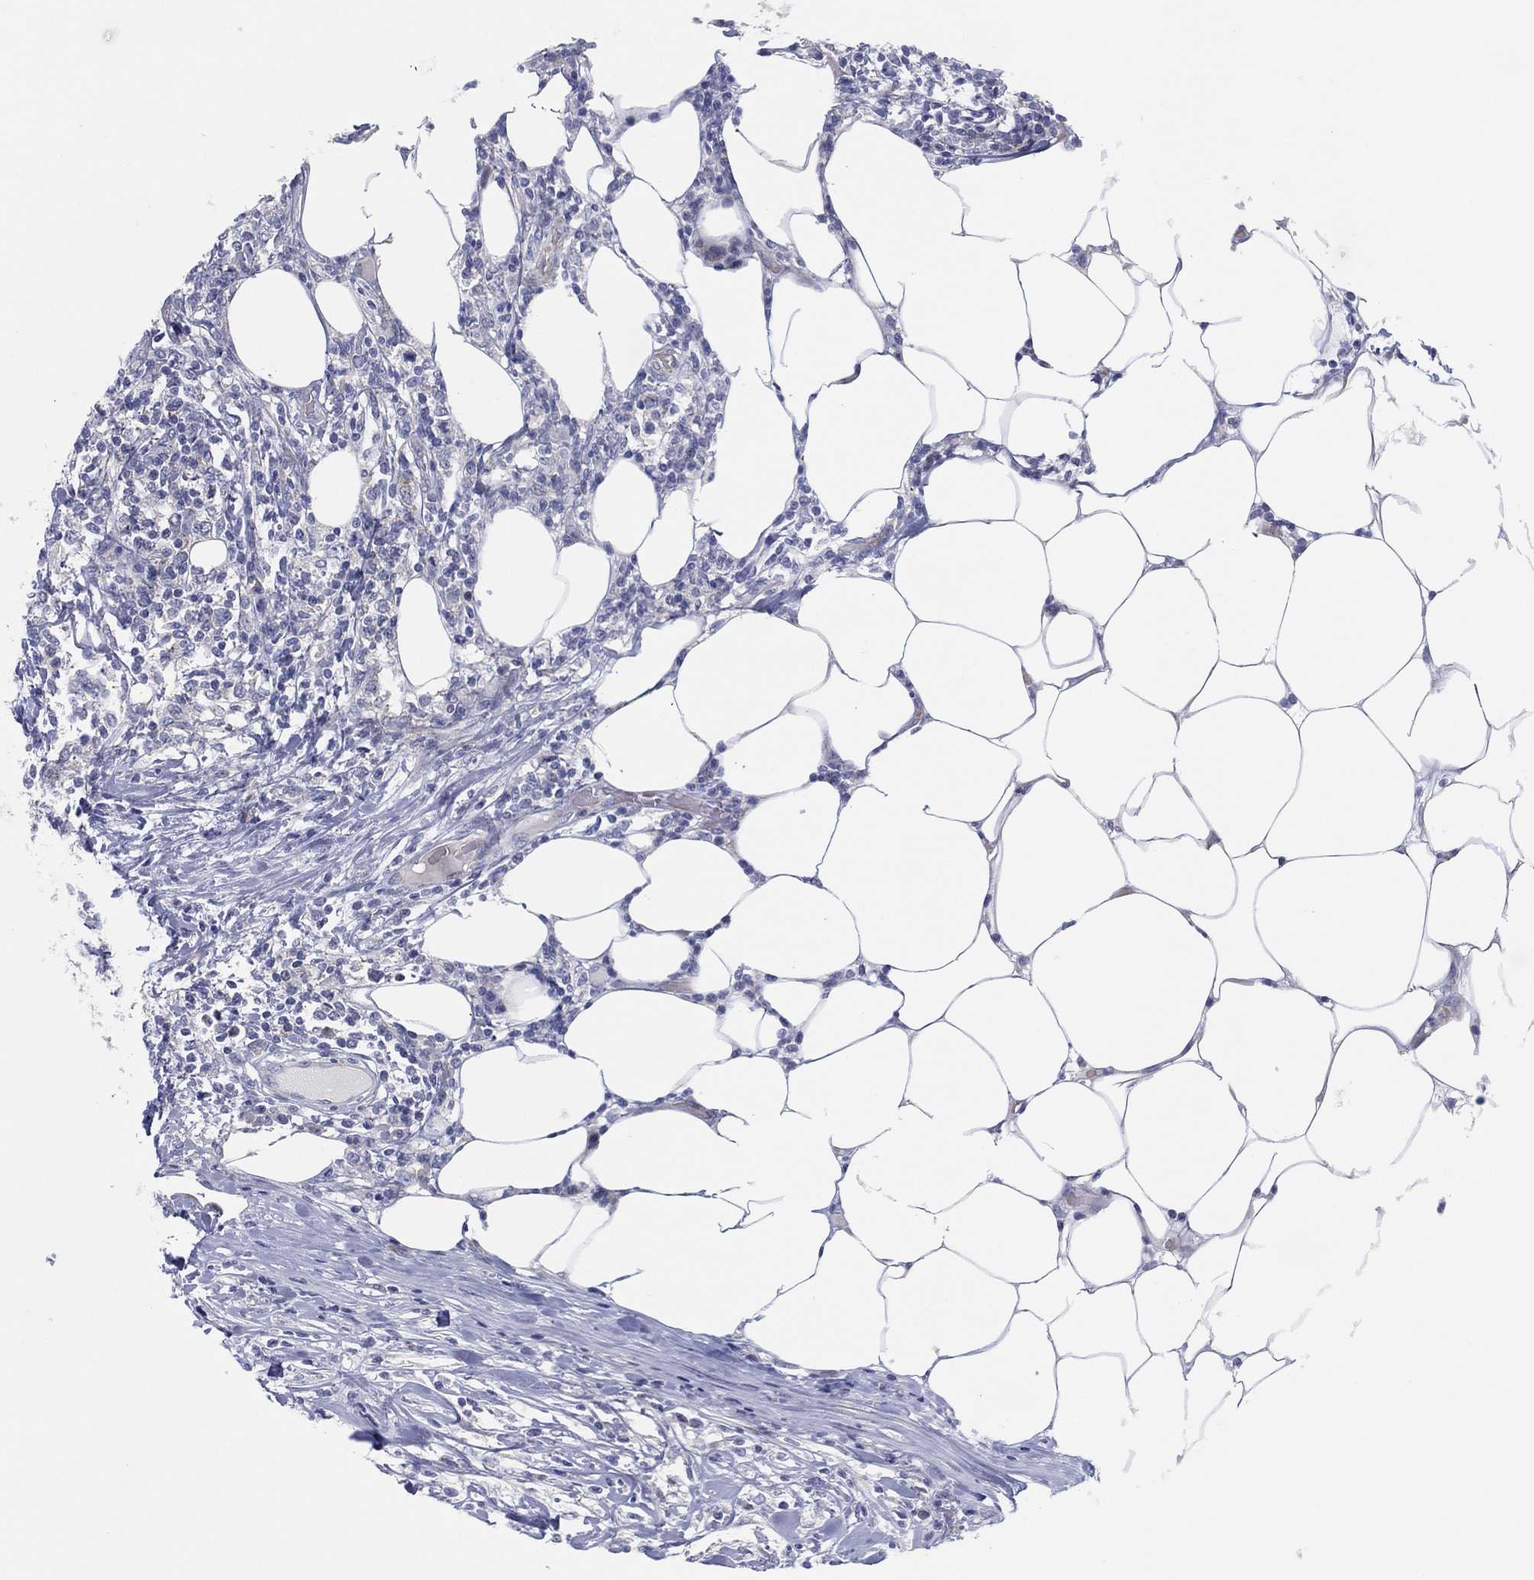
{"staining": {"intensity": "negative", "quantity": "none", "location": "none"}, "tissue": "lymphoma", "cell_type": "Tumor cells", "image_type": "cancer", "snomed": [{"axis": "morphology", "description": "Malignant lymphoma, non-Hodgkin's type, High grade"}, {"axis": "topography", "description": "Lymph node"}], "caption": "Immunohistochemistry of human high-grade malignant lymphoma, non-Hodgkin's type exhibits no staining in tumor cells.", "gene": "HEATR4", "patient": {"sex": "female", "age": 84}}